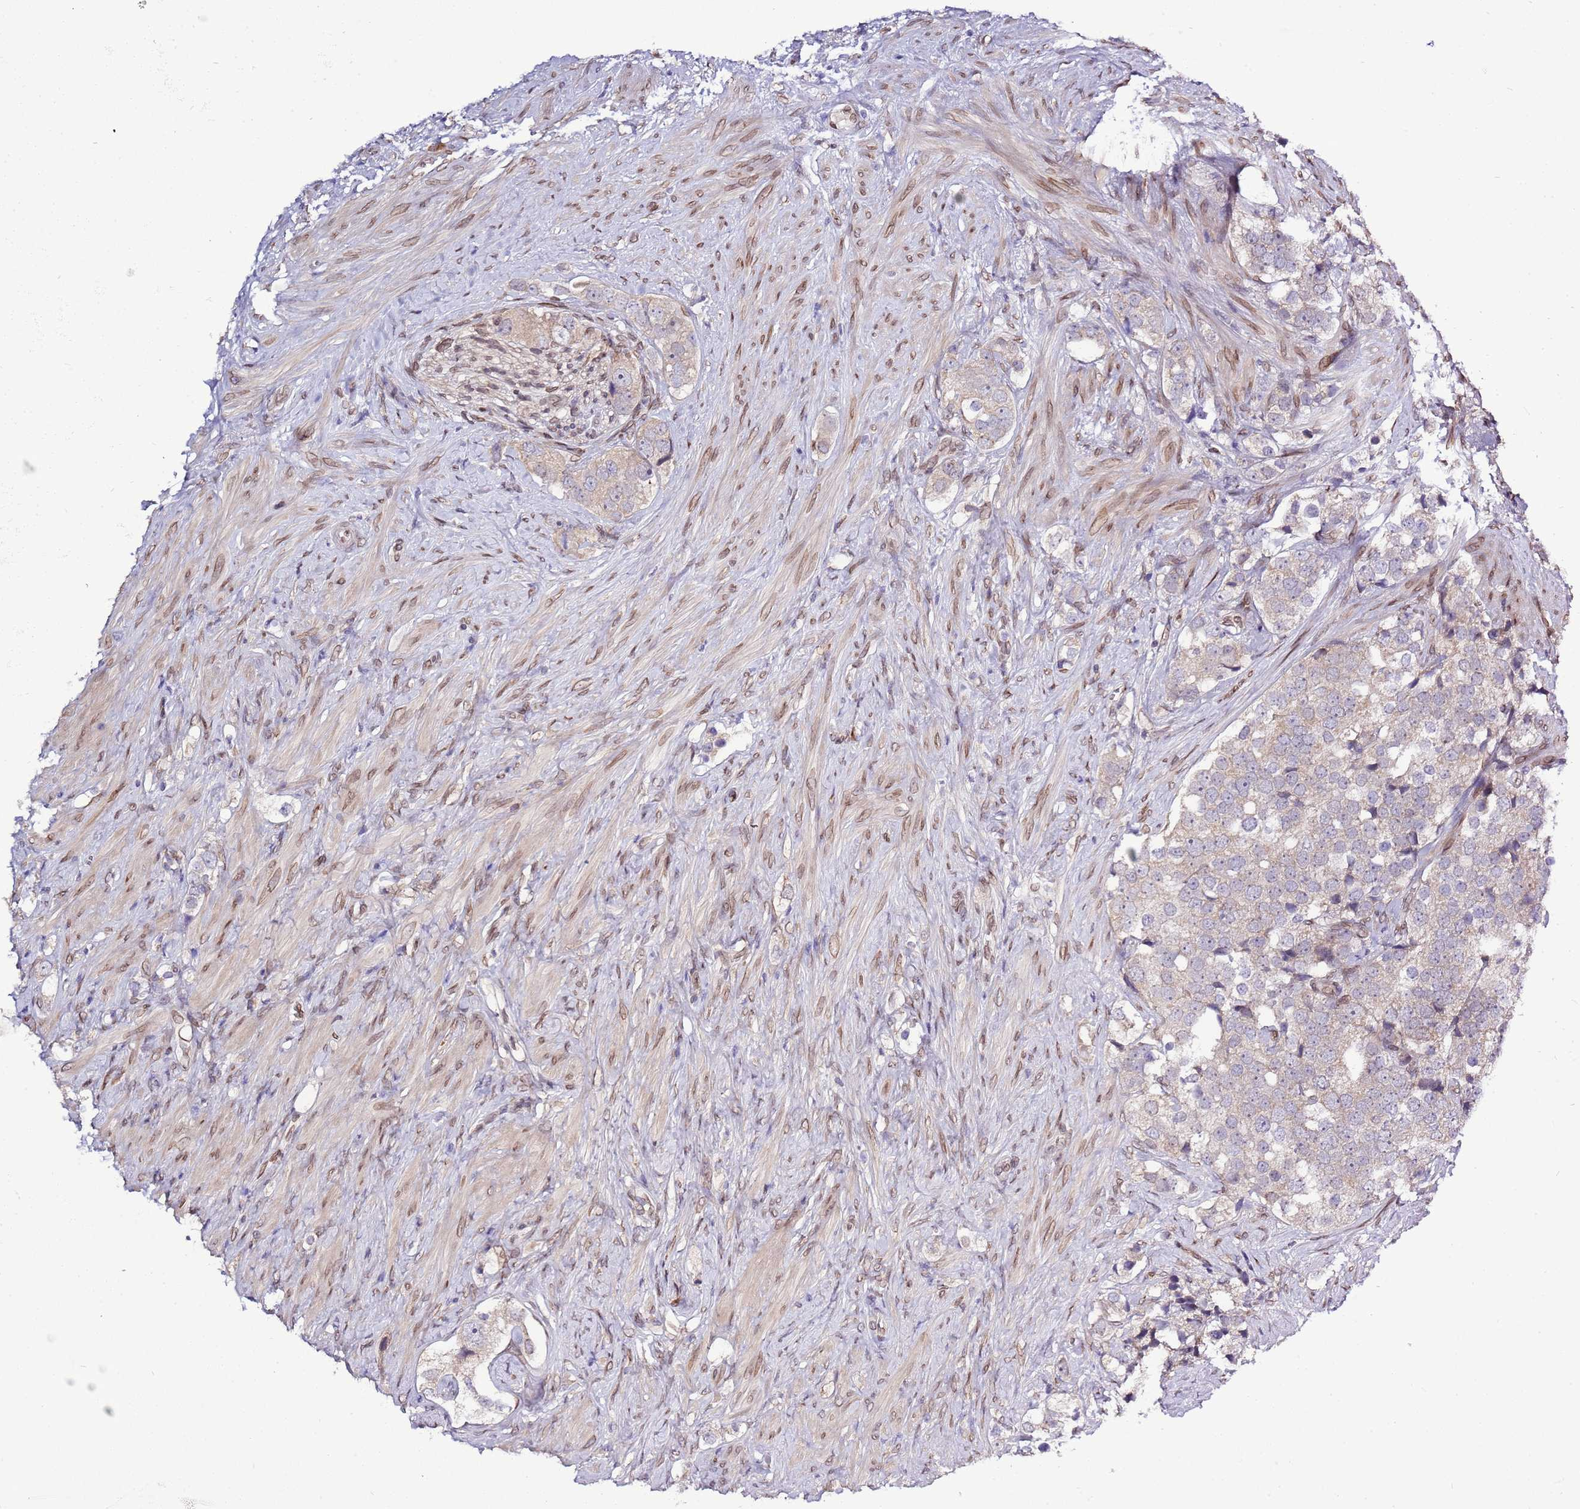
{"staining": {"intensity": "weak", "quantity": "<25%", "location": "nuclear"}, "tissue": "prostate cancer", "cell_type": "Tumor cells", "image_type": "cancer", "snomed": [{"axis": "morphology", "description": "Adenocarcinoma, High grade"}, {"axis": "topography", "description": "Prostate"}], "caption": "IHC of human prostate adenocarcinoma (high-grade) exhibits no positivity in tumor cells.", "gene": "ZNF665", "patient": {"sex": "male", "age": 49}}